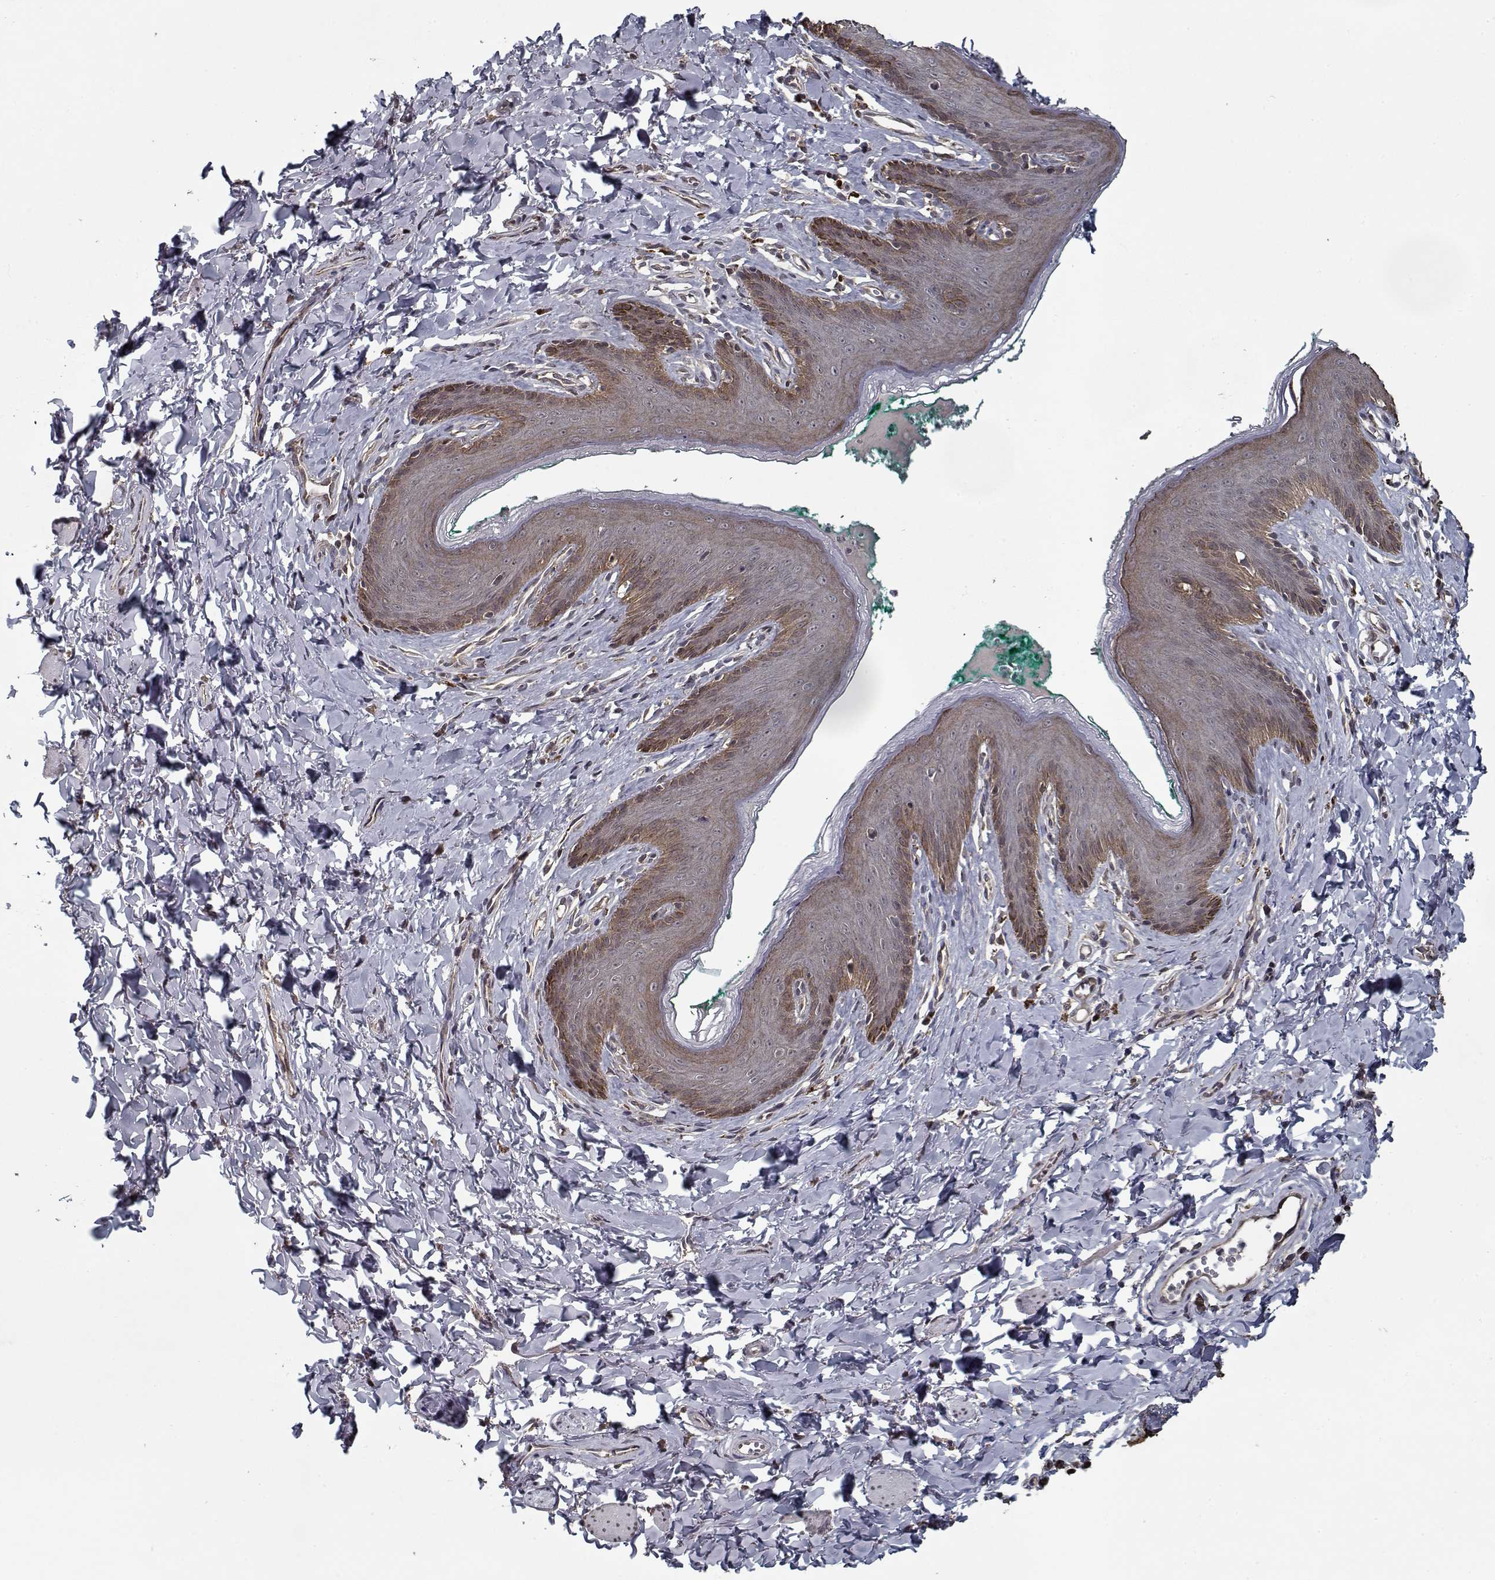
{"staining": {"intensity": "weak", "quantity": "25%-75%", "location": "cytoplasmic/membranous"}, "tissue": "skin", "cell_type": "Epidermal cells", "image_type": "normal", "snomed": [{"axis": "morphology", "description": "Normal tissue, NOS"}, {"axis": "topography", "description": "Vulva"}], "caption": "Normal skin shows weak cytoplasmic/membranous positivity in approximately 25%-75% of epidermal cells (DAB = brown stain, brightfield microscopy at high magnification)..", "gene": "NLK", "patient": {"sex": "female", "age": 66}}